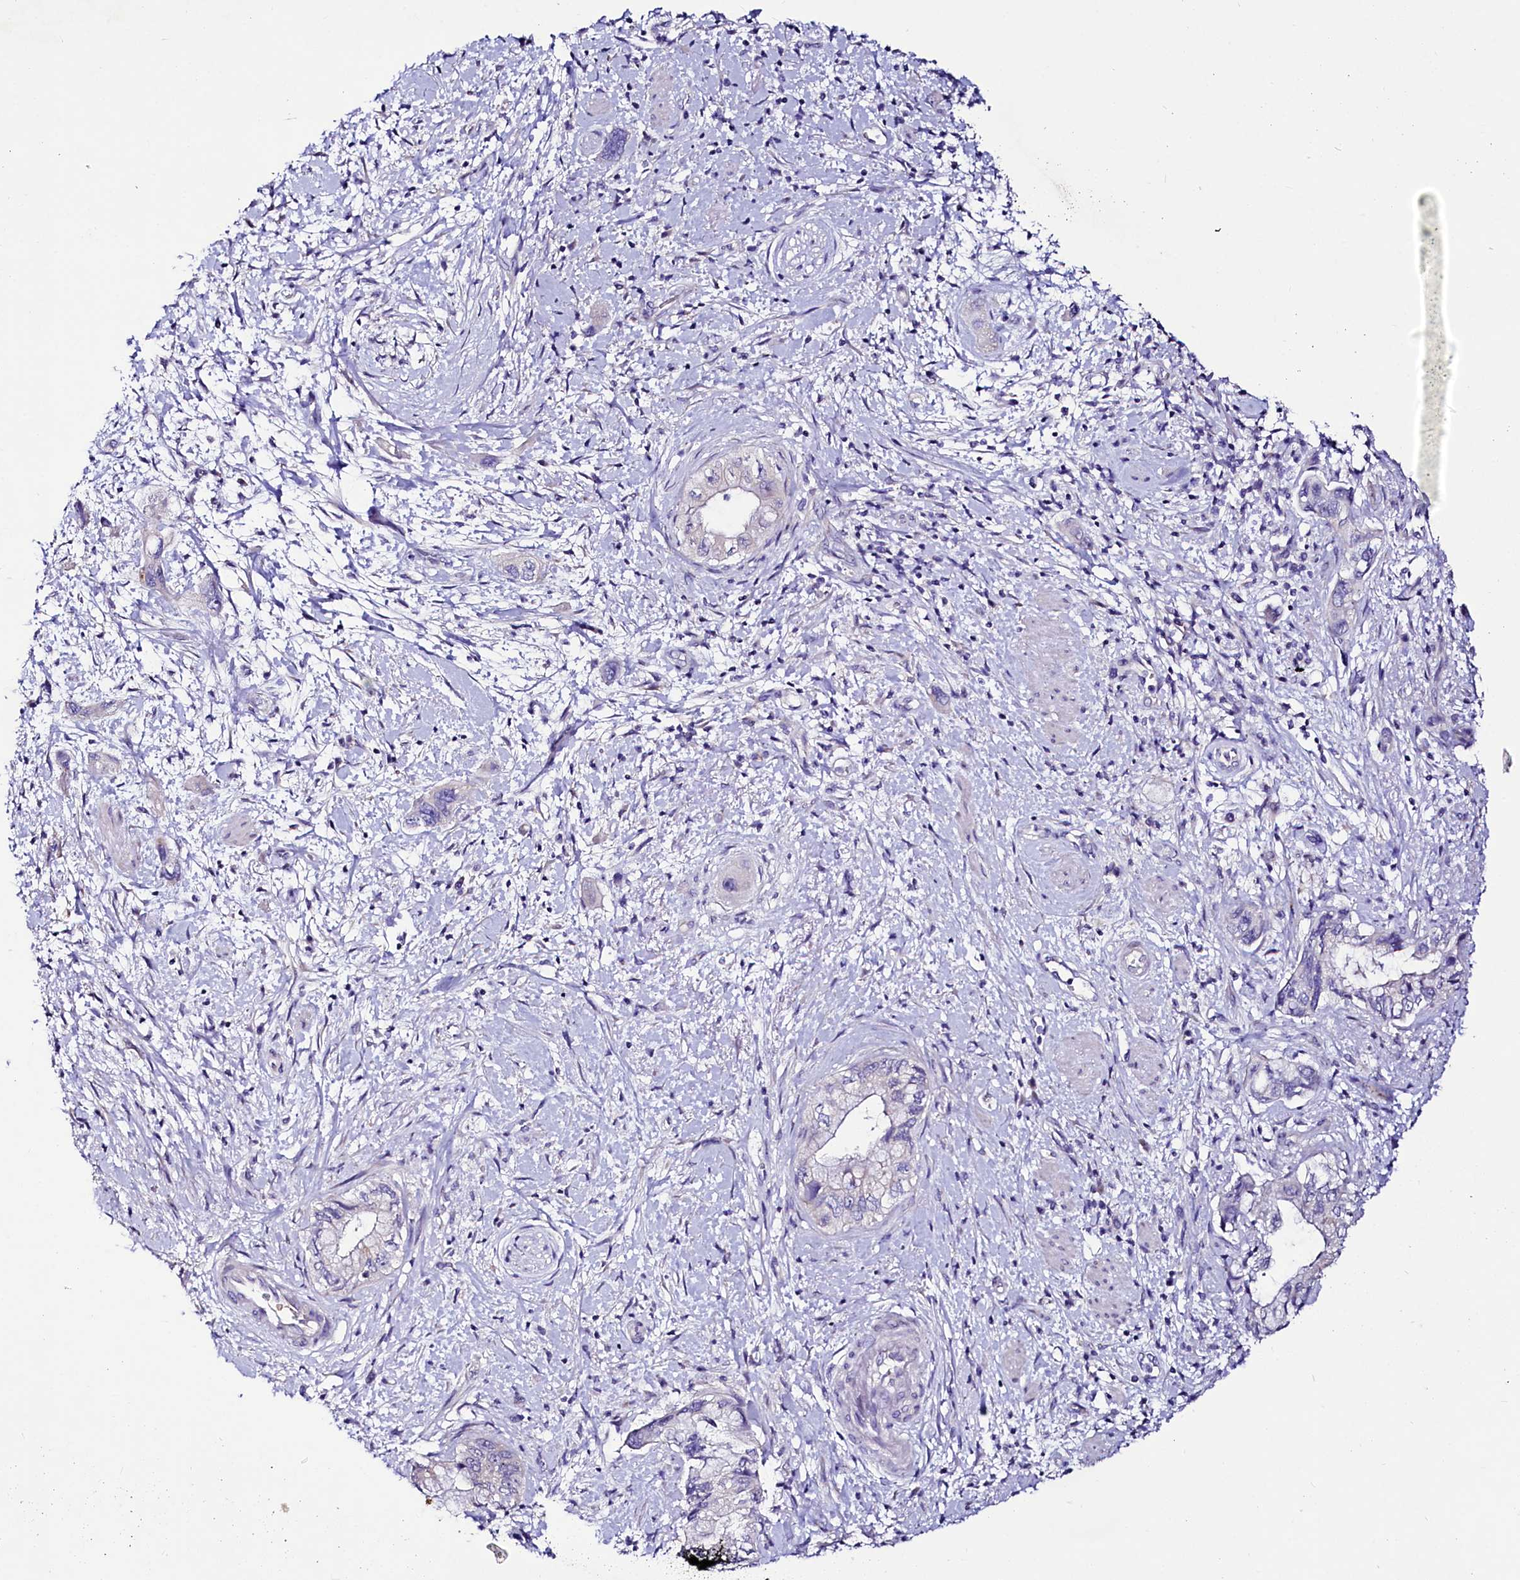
{"staining": {"intensity": "negative", "quantity": "none", "location": "none"}, "tissue": "pancreatic cancer", "cell_type": "Tumor cells", "image_type": "cancer", "snomed": [{"axis": "morphology", "description": "Adenocarcinoma, NOS"}, {"axis": "topography", "description": "Pancreas"}], "caption": "There is no significant staining in tumor cells of pancreatic cancer.", "gene": "ABHD5", "patient": {"sex": "female", "age": 73}}